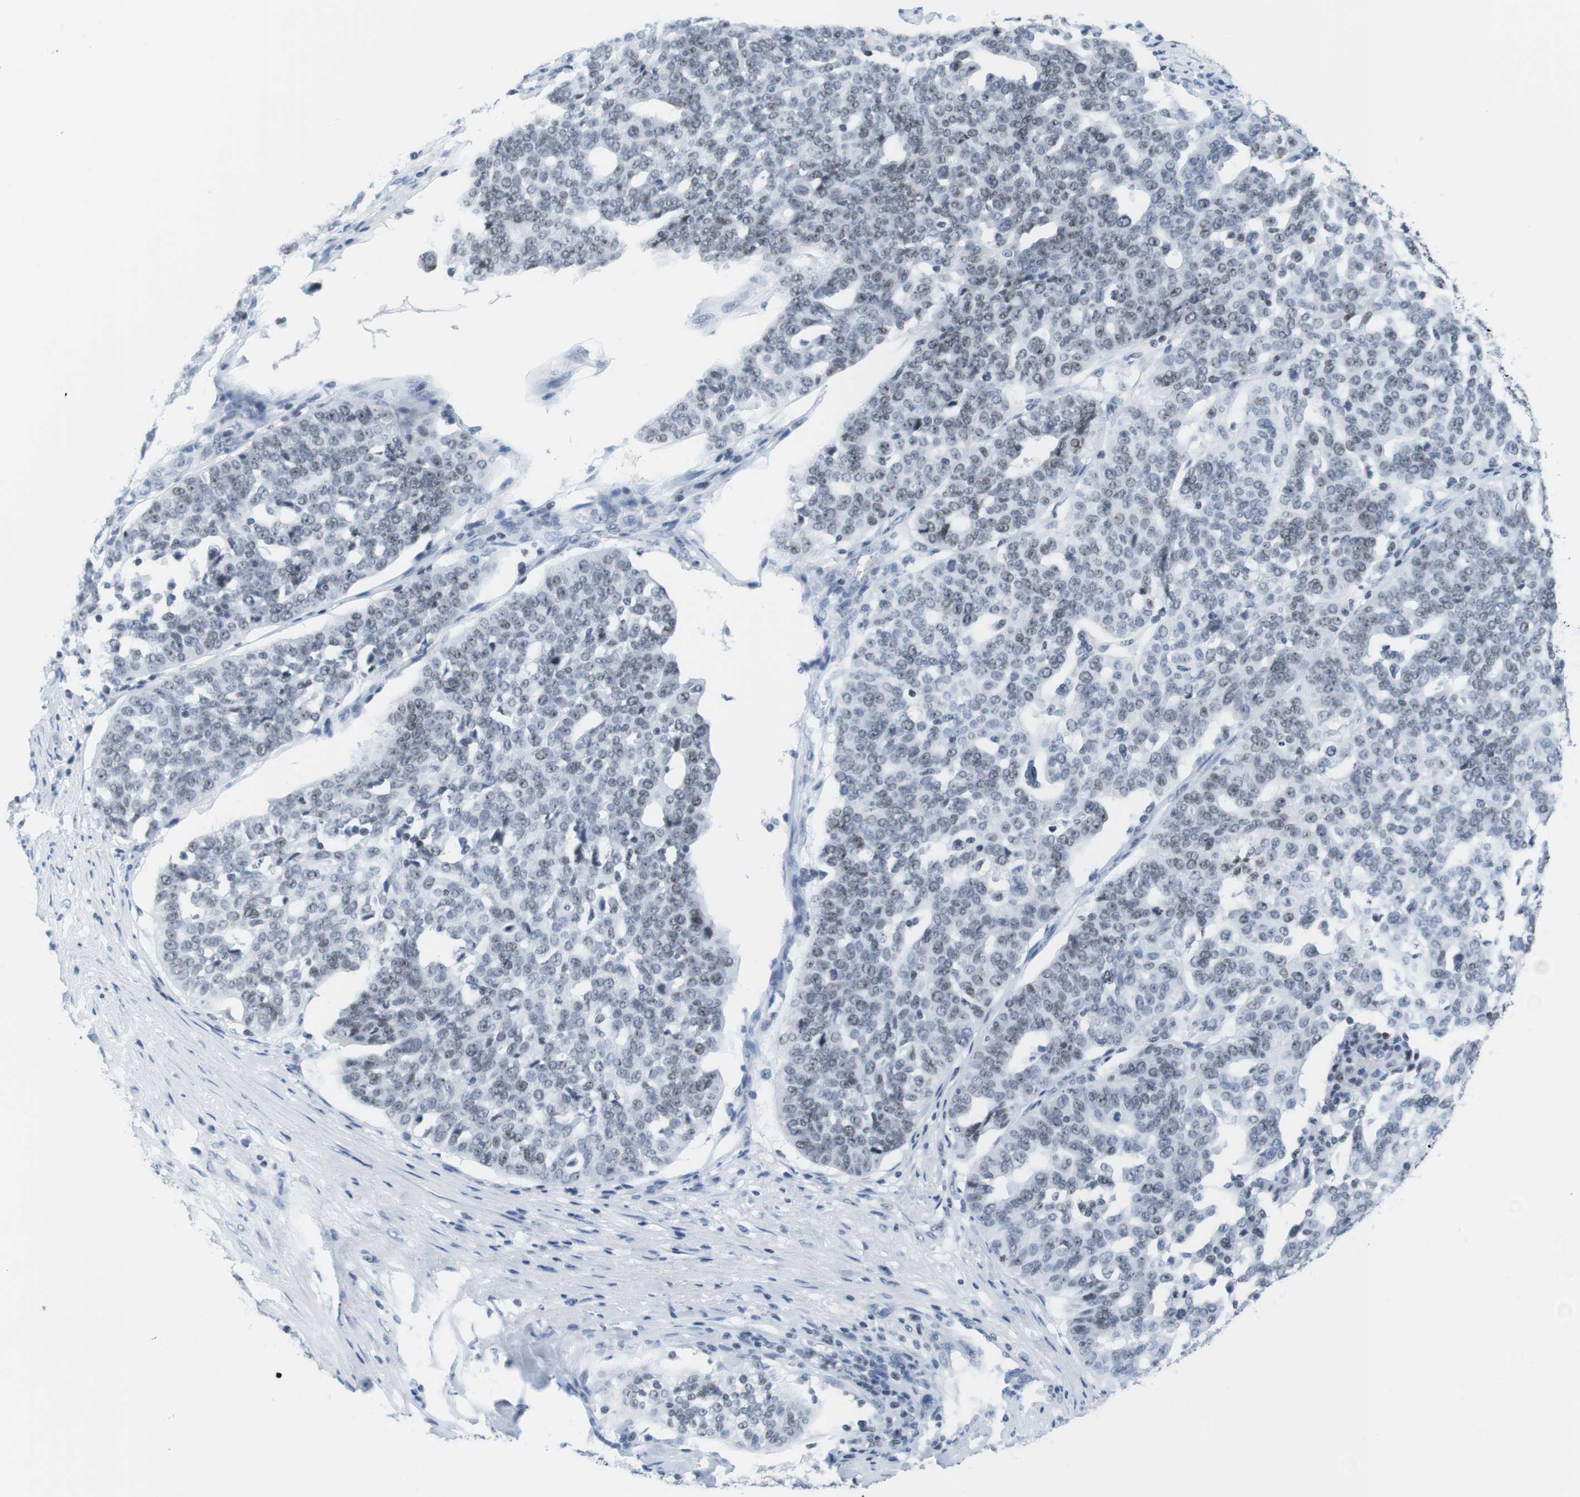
{"staining": {"intensity": "weak", "quantity": "<25%", "location": "nuclear"}, "tissue": "ovarian cancer", "cell_type": "Tumor cells", "image_type": "cancer", "snomed": [{"axis": "morphology", "description": "Cystadenocarcinoma, serous, NOS"}, {"axis": "topography", "description": "Ovary"}], "caption": "This histopathology image is of ovarian cancer (serous cystadenocarcinoma) stained with IHC to label a protein in brown with the nuclei are counter-stained blue. There is no staining in tumor cells.", "gene": "NIFK", "patient": {"sex": "female", "age": 59}}